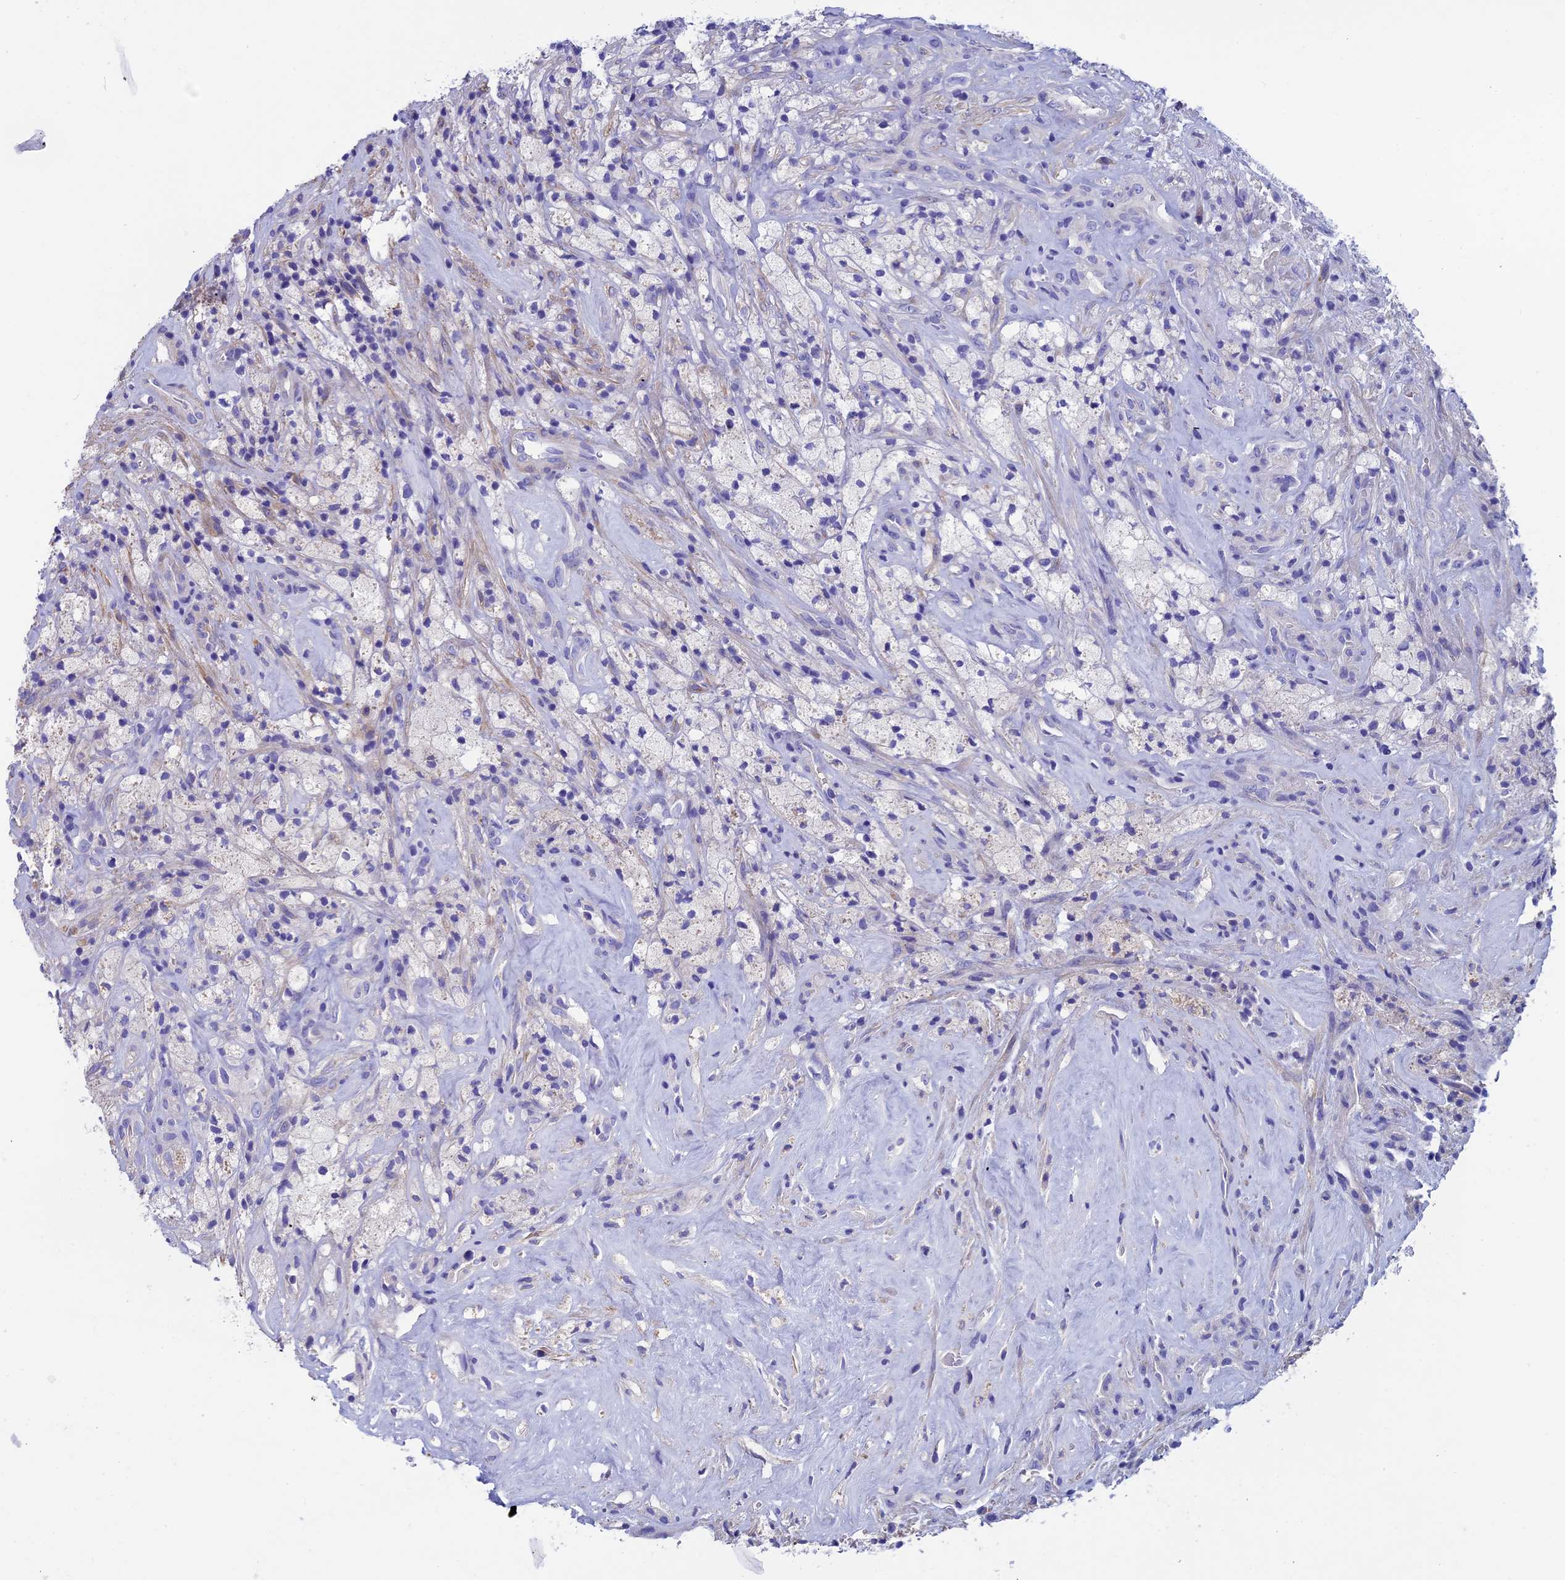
{"staining": {"intensity": "negative", "quantity": "none", "location": "none"}, "tissue": "glioma", "cell_type": "Tumor cells", "image_type": "cancer", "snomed": [{"axis": "morphology", "description": "Glioma, malignant, High grade"}, {"axis": "topography", "description": "Brain"}], "caption": "IHC of human glioma reveals no staining in tumor cells. (IHC, brightfield microscopy, high magnification).", "gene": "ADH7", "patient": {"sex": "male", "age": 69}}